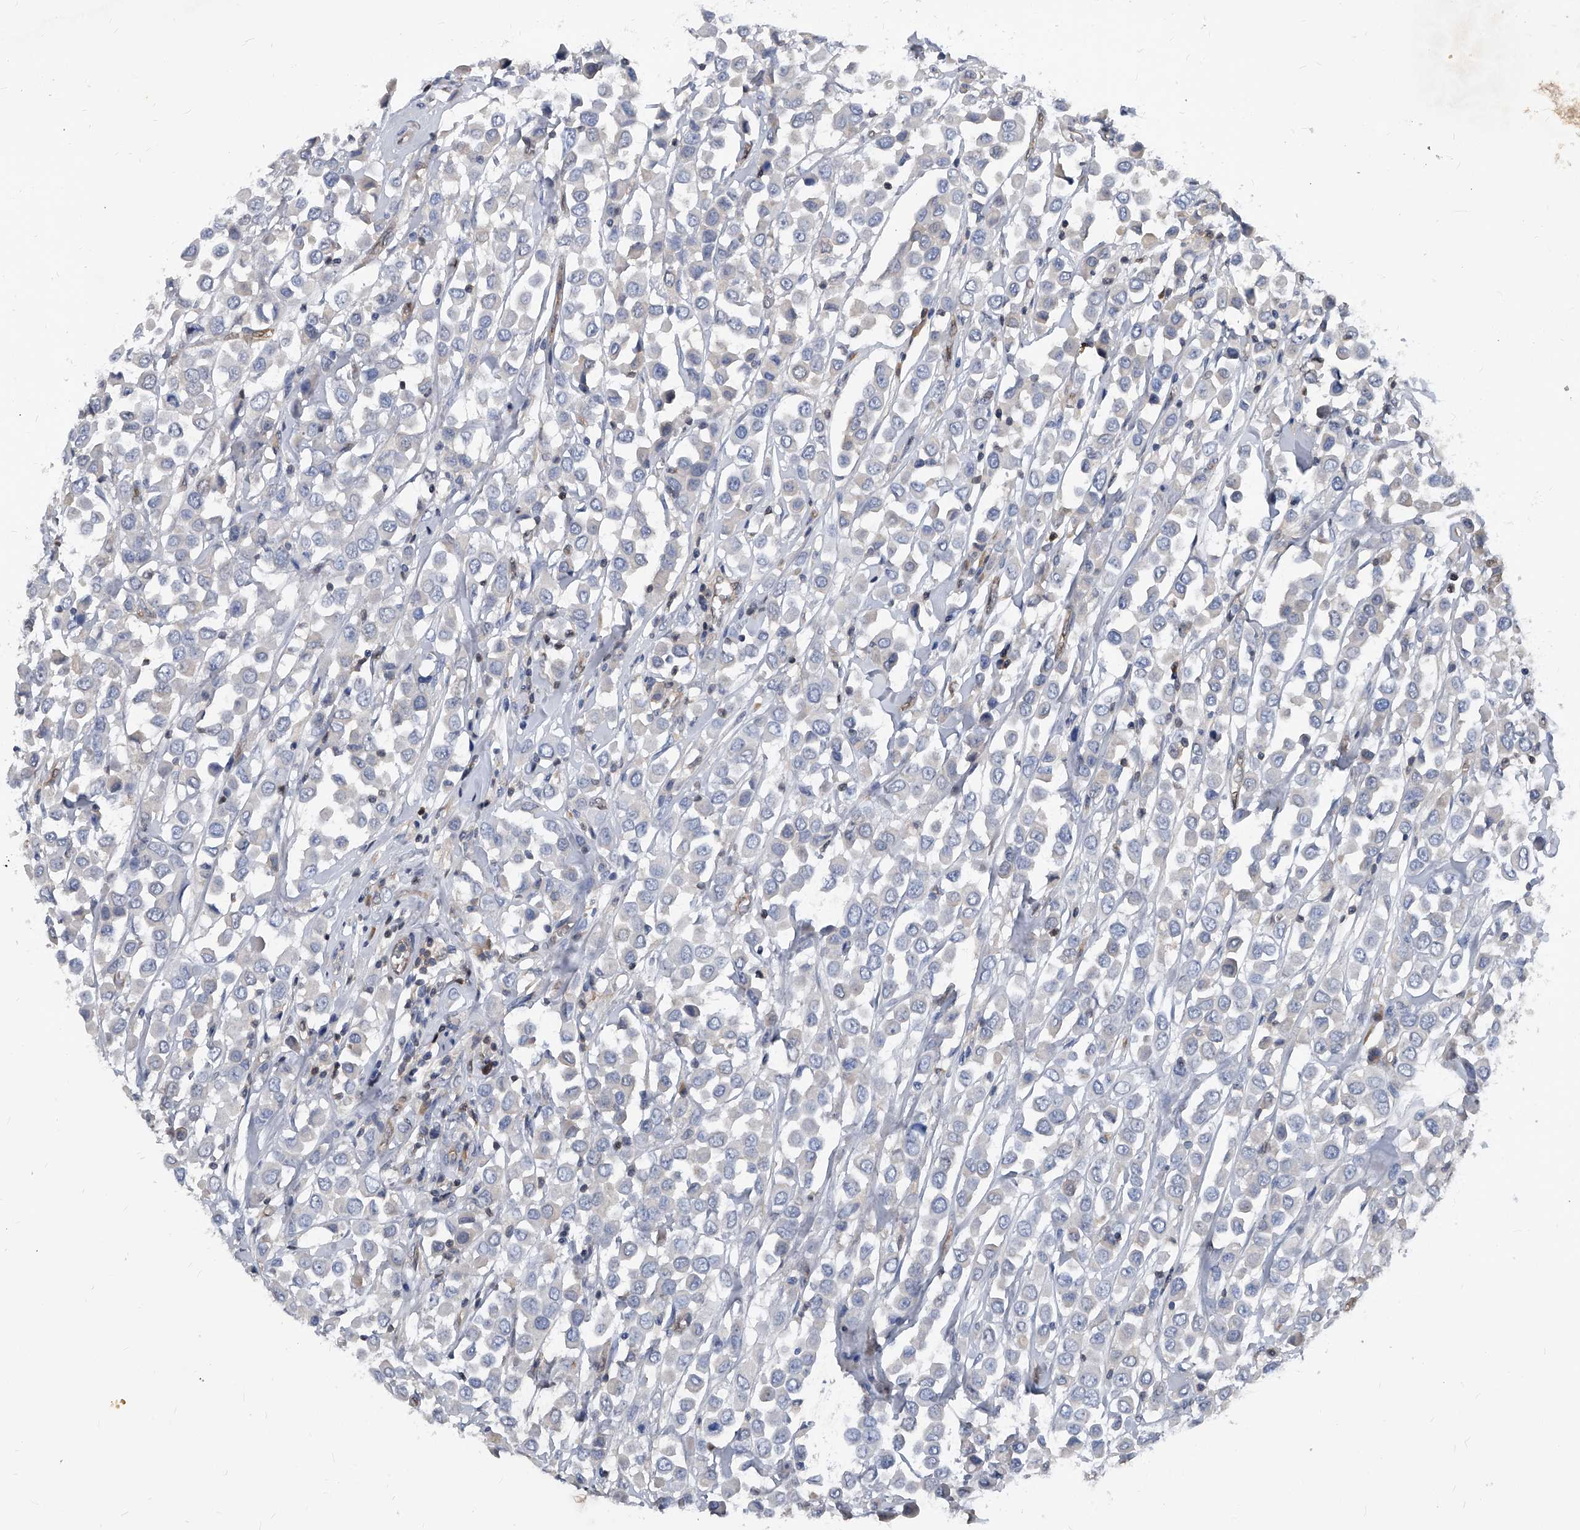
{"staining": {"intensity": "negative", "quantity": "none", "location": "none"}, "tissue": "breast cancer", "cell_type": "Tumor cells", "image_type": "cancer", "snomed": [{"axis": "morphology", "description": "Duct carcinoma"}, {"axis": "topography", "description": "Breast"}], "caption": "DAB immunohistochemical staining of human breast cancer (intraductal carcinoma) exhibits no significant positivity in tumor cells. (Stains: DAB (3,3'-diaminobenzidine) IHC with hematoxylin counter stain, Microscopy: brightfield microscopy at high magnification).", "gene": "MAP2K6", "patient": {"sex": "female", "age": 61}}